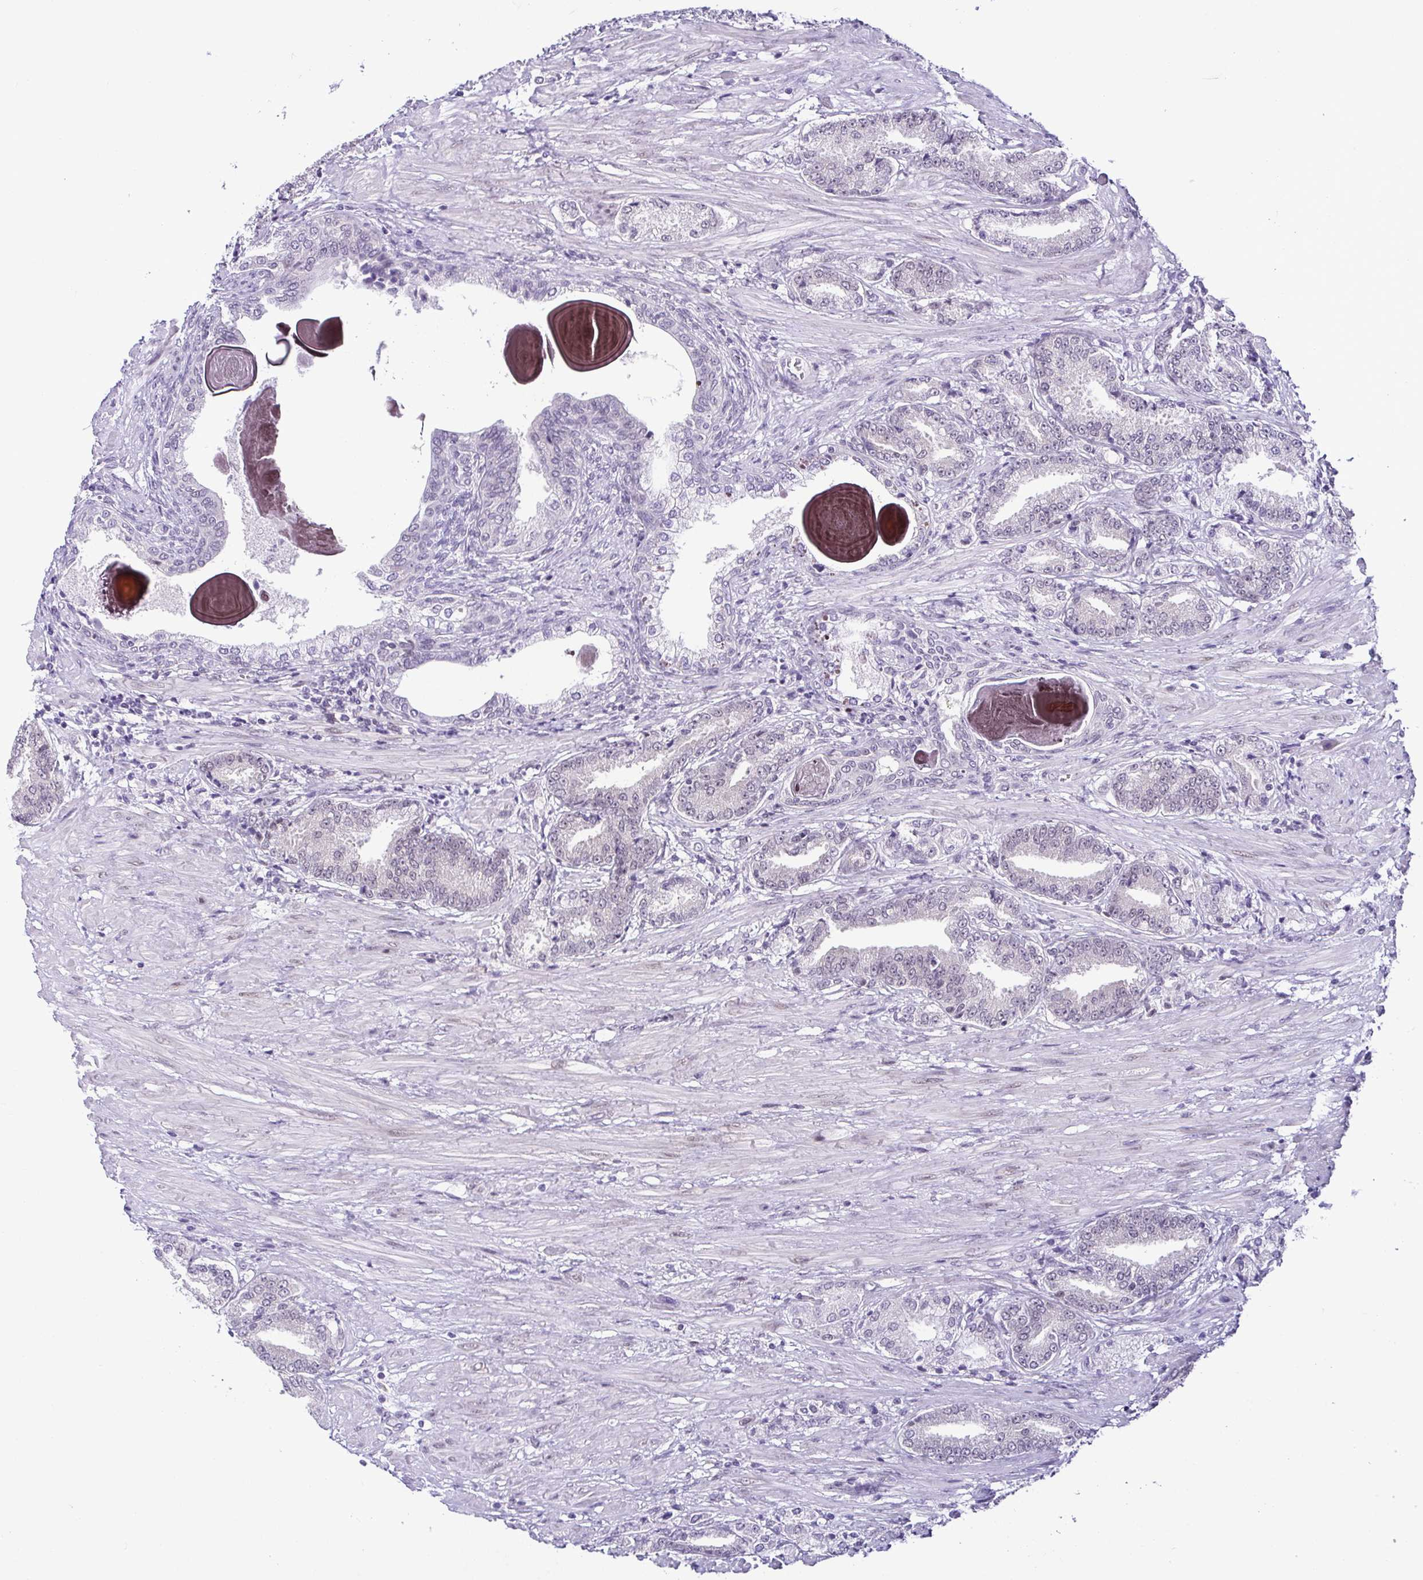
{"staining": {"intensity": "negative", "quantity": "none", "location": "none"}, "tissue": "prostate cancer", "cell_type": "Tumor cells", "image_type": "cancer", "snomed": [{"axis": "morphology", "description": "Adenocarcinoma, High grade"}, {"axis": "topography", "description": "Prostate and seminal vesicle, NOS"}], "caption": "Immunohistochemical staining of human prostate adenocarcinoma (high-grade) exhibits no significant positivity in tumor cells.", "gene": "RBM3", "patient": {"sex": "male", "age": 61}}